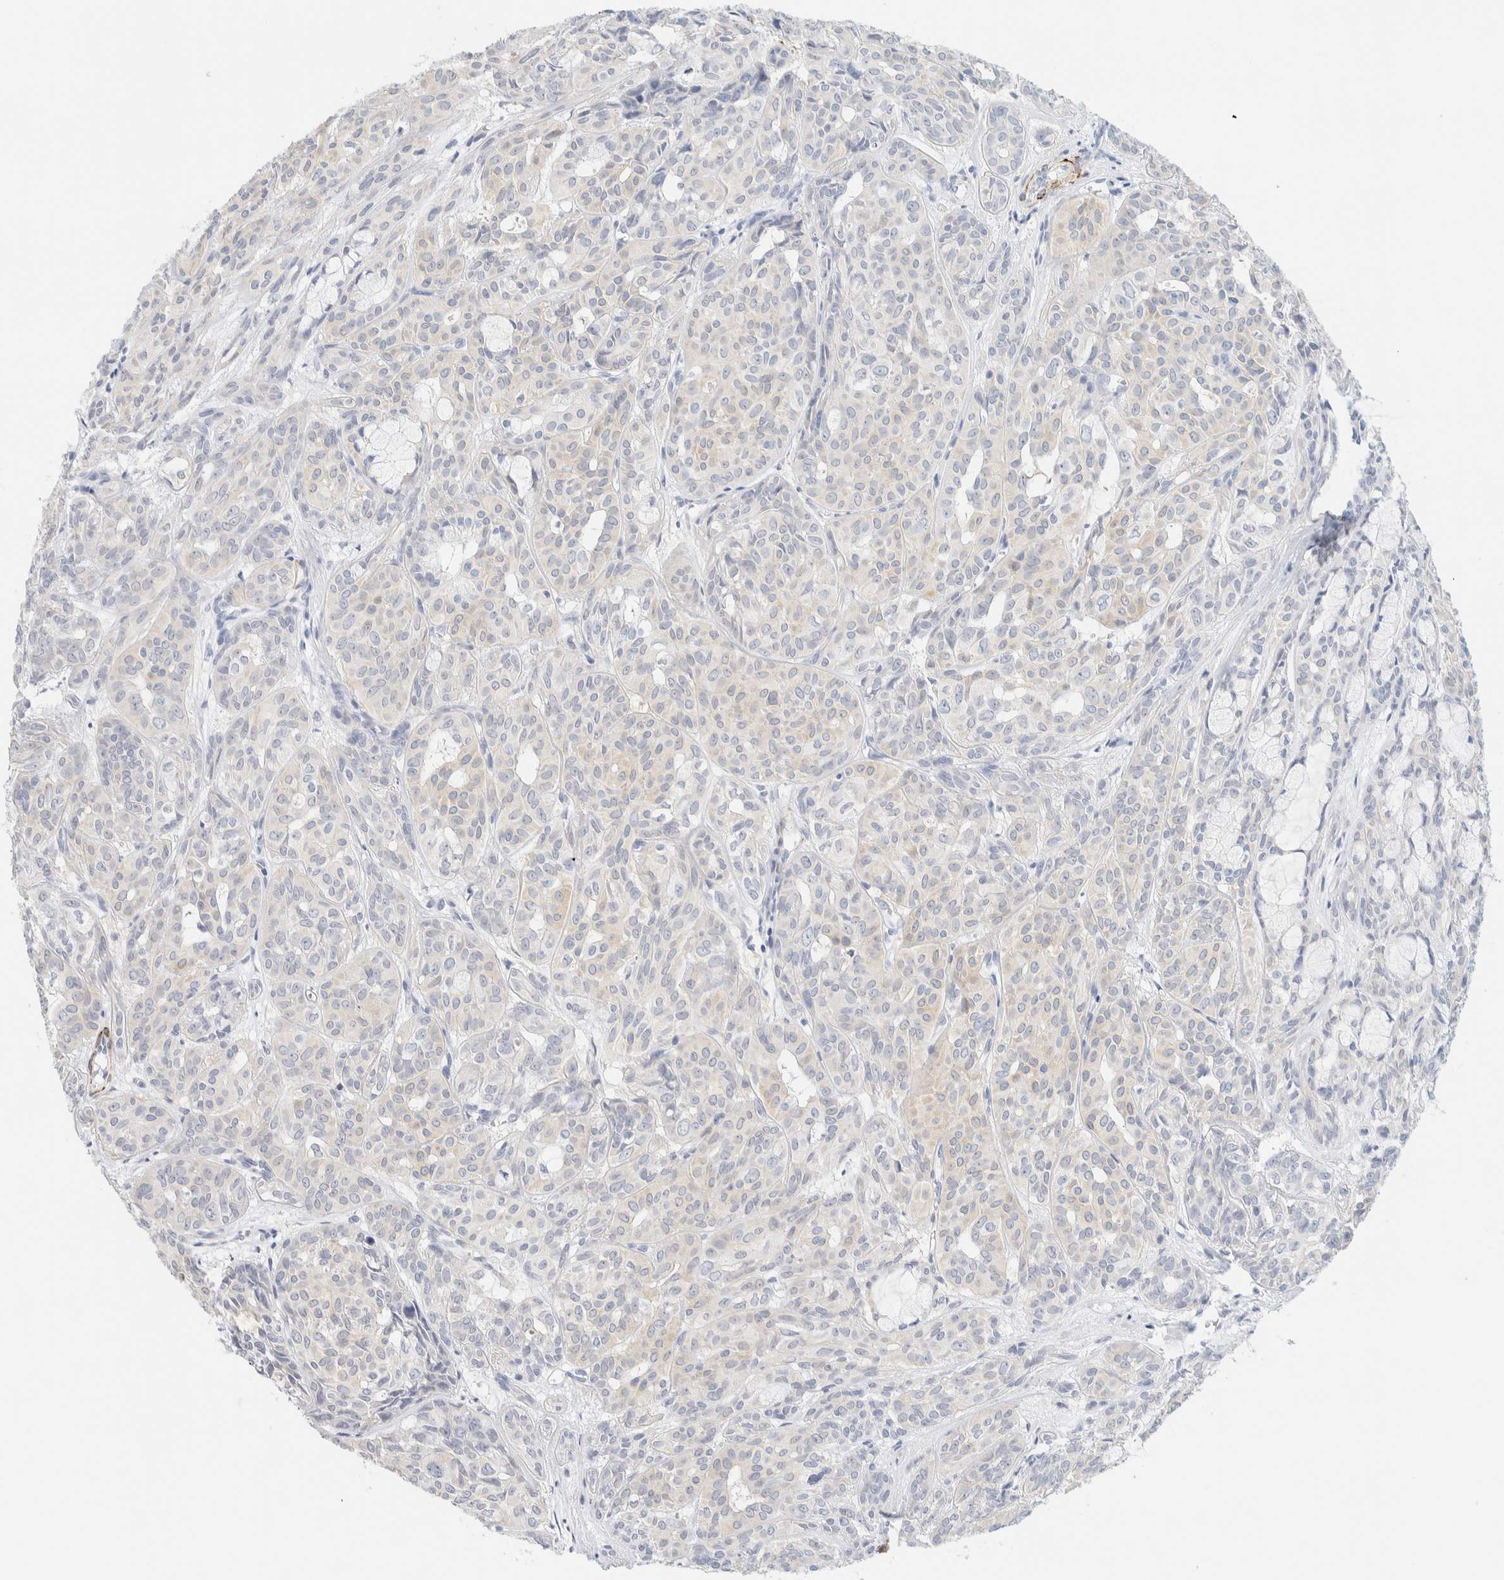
{"staining": {"intensity": "negative", "quantity": "none", "location": "none"}, "tissue": "head and neck cancer", "cell_type": "Tumor cells", "image_type": "cancer", "snomed": [{"axis": "morphology", "description": "Adenocarcinoma, NOS"}, {"axis": "topography", "description": "Salivary gland, NOS"}, {"axis": "topography", "description": "Head-Neck"}], "caption": "Tumor cells are negative for protein expression in human head and neck cancer. (Immunohistochemistry, brightfield microscopy, high magnification).", "gene": "AFMID", "patient": {"sex": "female", "age": 76}}